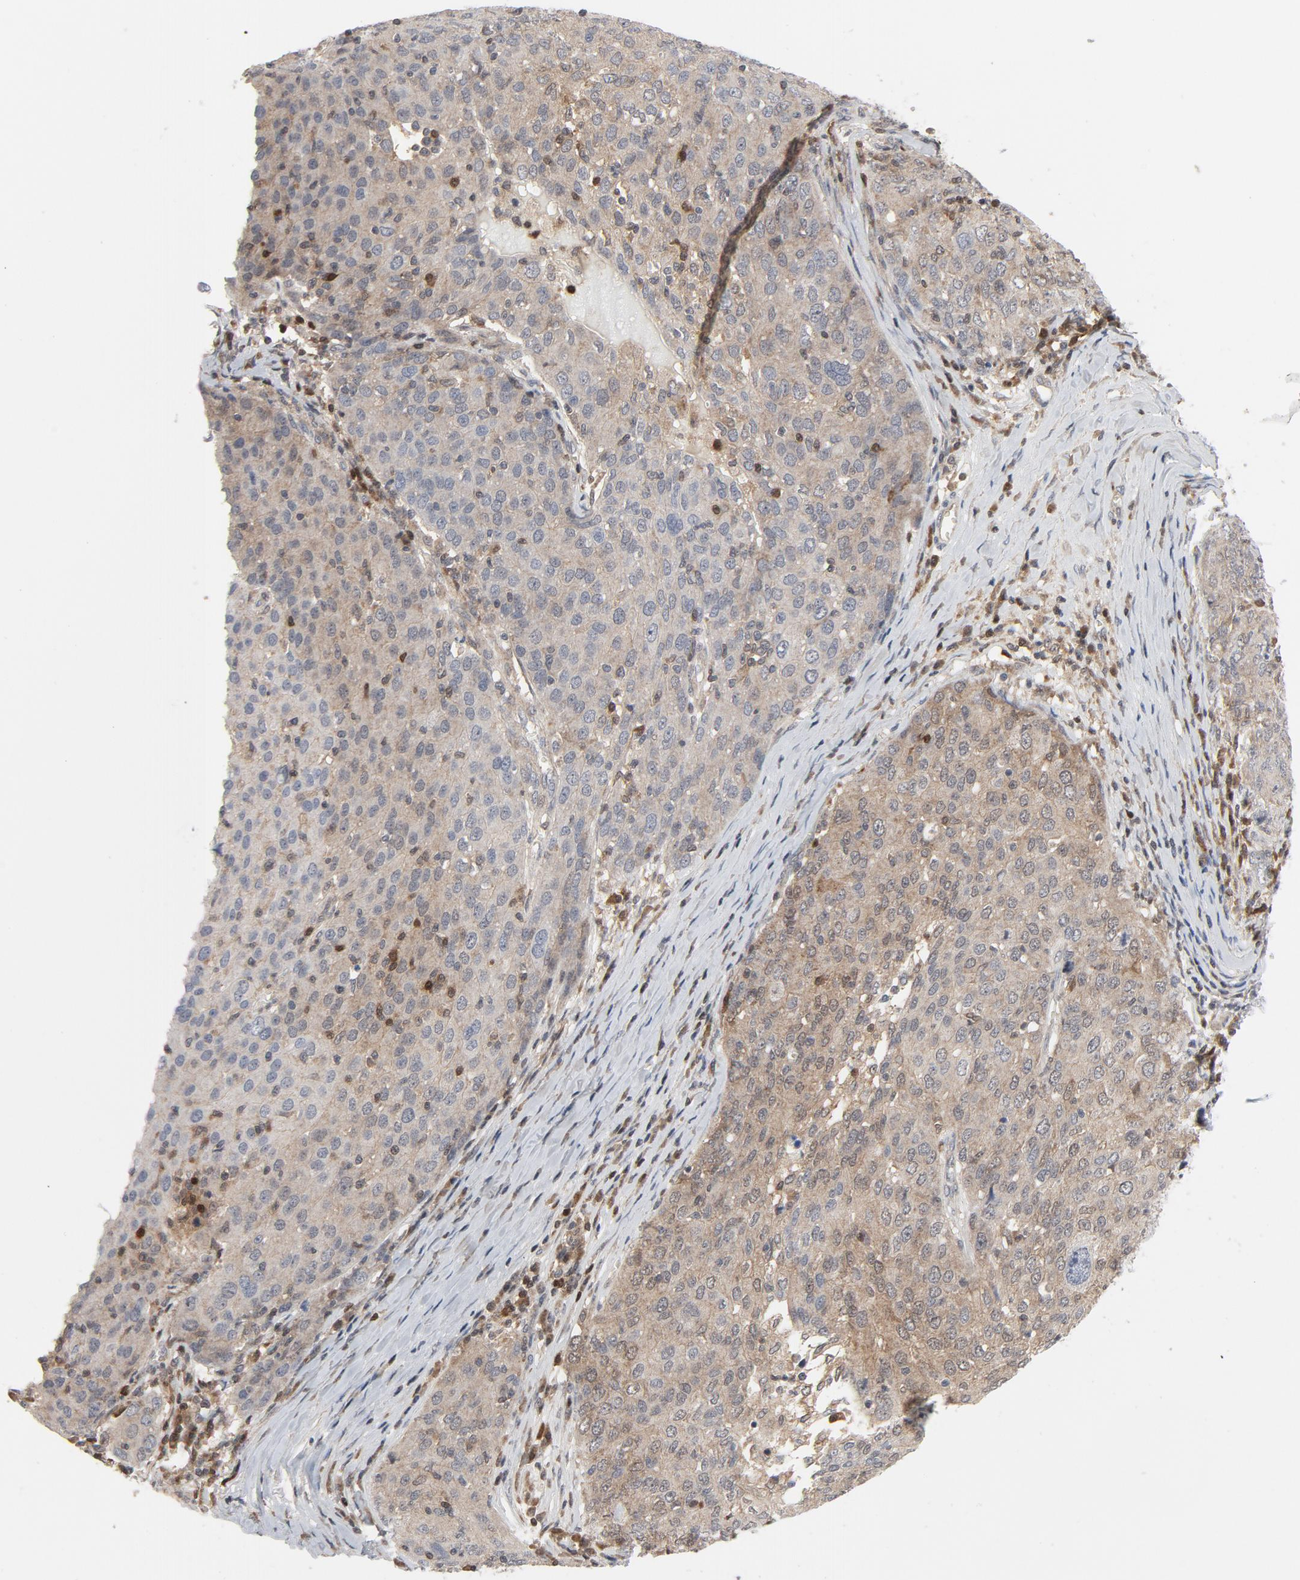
{"staining": {"intensity": "weak", "quantity": ">75%", "location": "cytoplasmic/membranous"}, "tissue": "ovarian cancer", "cell_type": "Tumor cells", "image_type": "cancer", "snomed": [{"axis": "morphology", "description": "Carcinoma, endometroid"}, {"axis": "topography", "description": "Ovary"}], "caption": "Immunohistochemical staining of human ovarian endometroid carcinoma exhibits low levels of weak cytoplasmic/membranous protein expression in approximately >75% of tumor cells. (Brightfield microscopy of DAB IHC at high magnification).", "gene": "TRADD", "patient": {"sex": "female", "age": 50}}